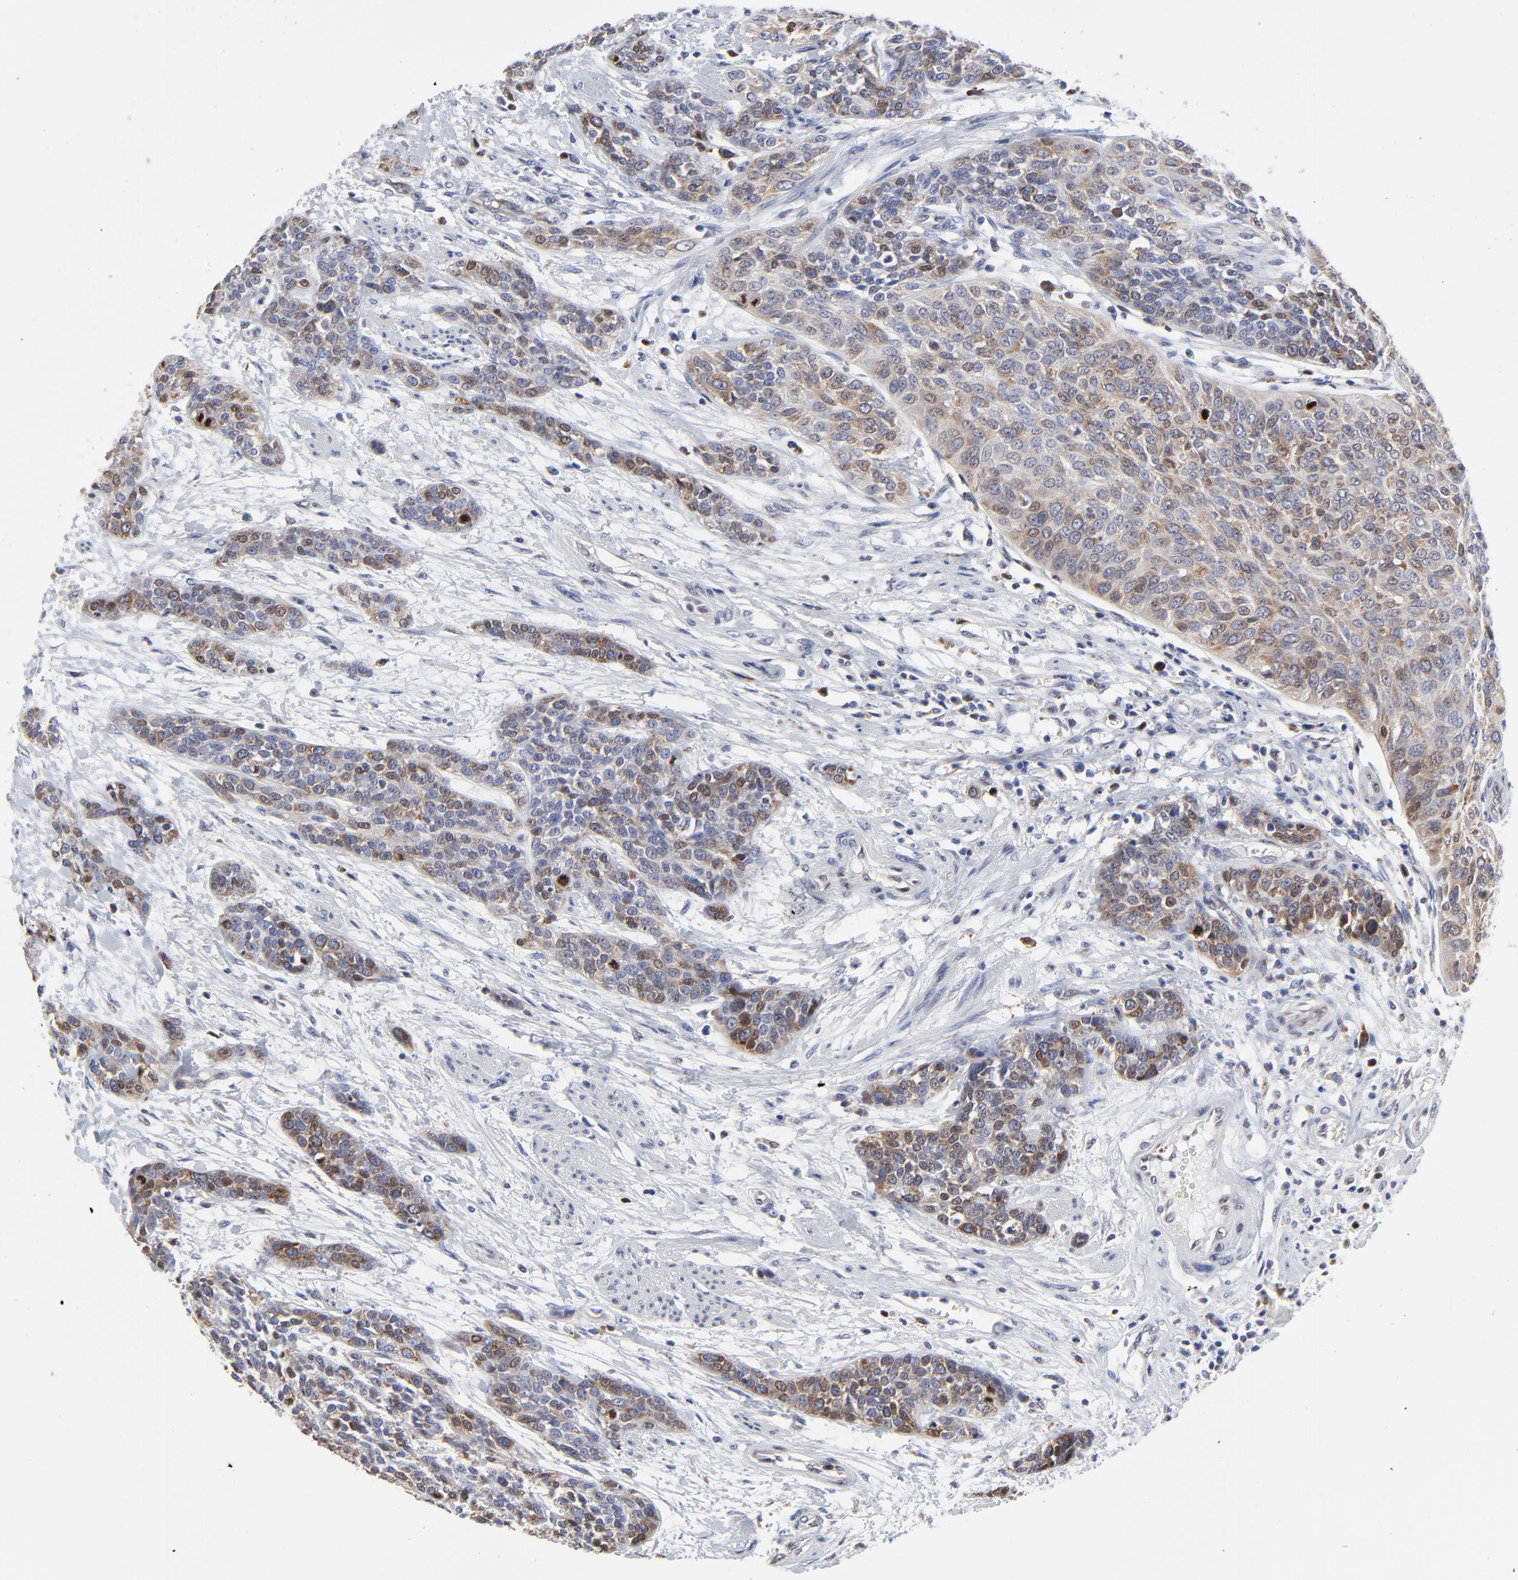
{"staining": {"intensity": "weak", "quantity": "<25%", "location": "cytoplasmic/membranous"}, "tissue": "urothelial cancer", "cell_type": "Tumor cells", "image_type": "cancer", "snomed": [{"axis": "morphology", "description": "Urothelial carcinoma, High grade"}, {"axis": "topography", "description": "Urinary bladder"}], "caption": "Protein analysis of high-grade urothelial carcinoma reveals no significant expression in tumor cells.", "gene": "NCAPH", "patient": {"sex": "male", "age": 56}}